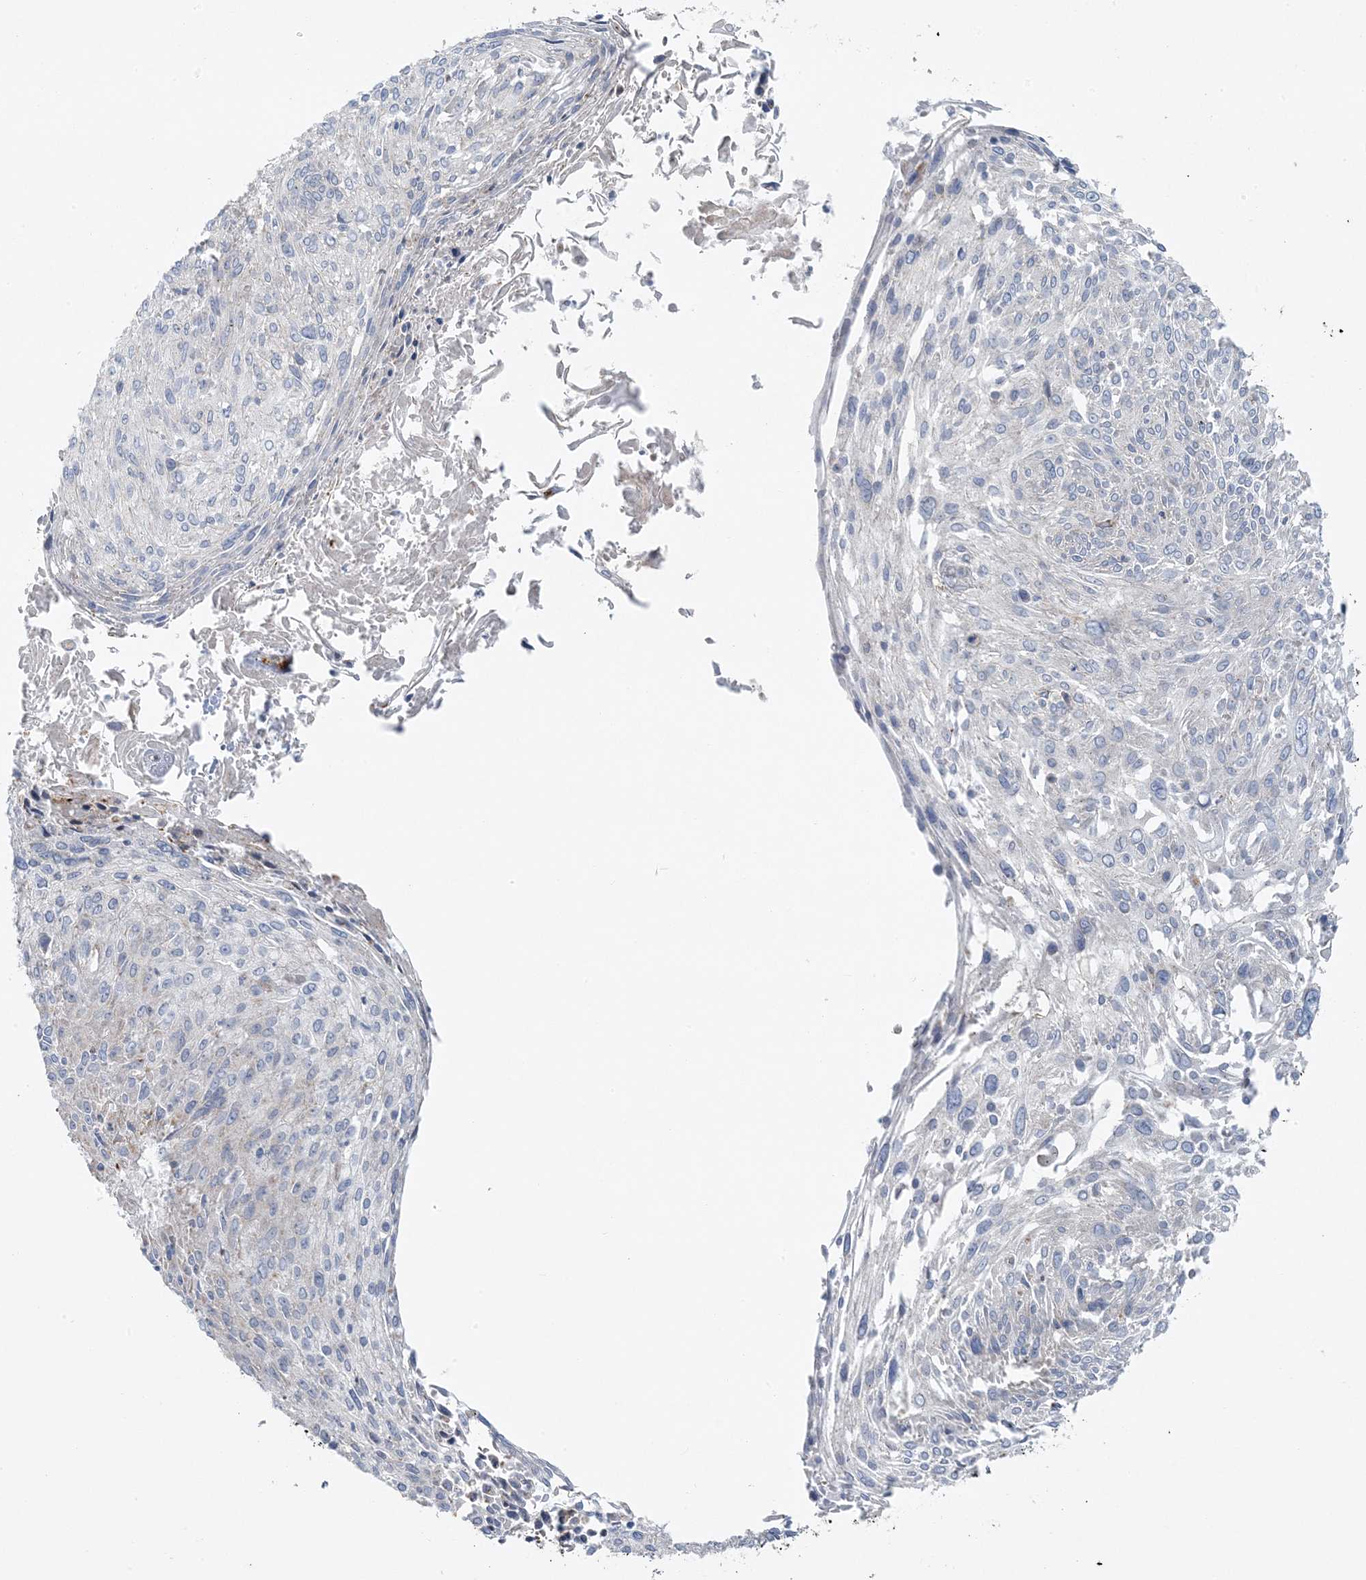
{"staining": {"intensity": "negative", "quantity": "none", "location": "none"}, "tissue": "cervical cancer", "cell_type": "Tumor cells", "image_type": "cancer", "snomed": [{"axis": "morphology", "description": "Squamous cell carcinoma, NOS"}, {"axis": "topography", "description": "Cervix"}], "caption": "A high-resolution micrograph shows immunohistochemistry (IHC) staining of squamous cell carcinoma (cervical), which shows no significant expression in tumor cells.", "gene": "PIK3R4", "patient": {"sex": "female", "age": 51}}